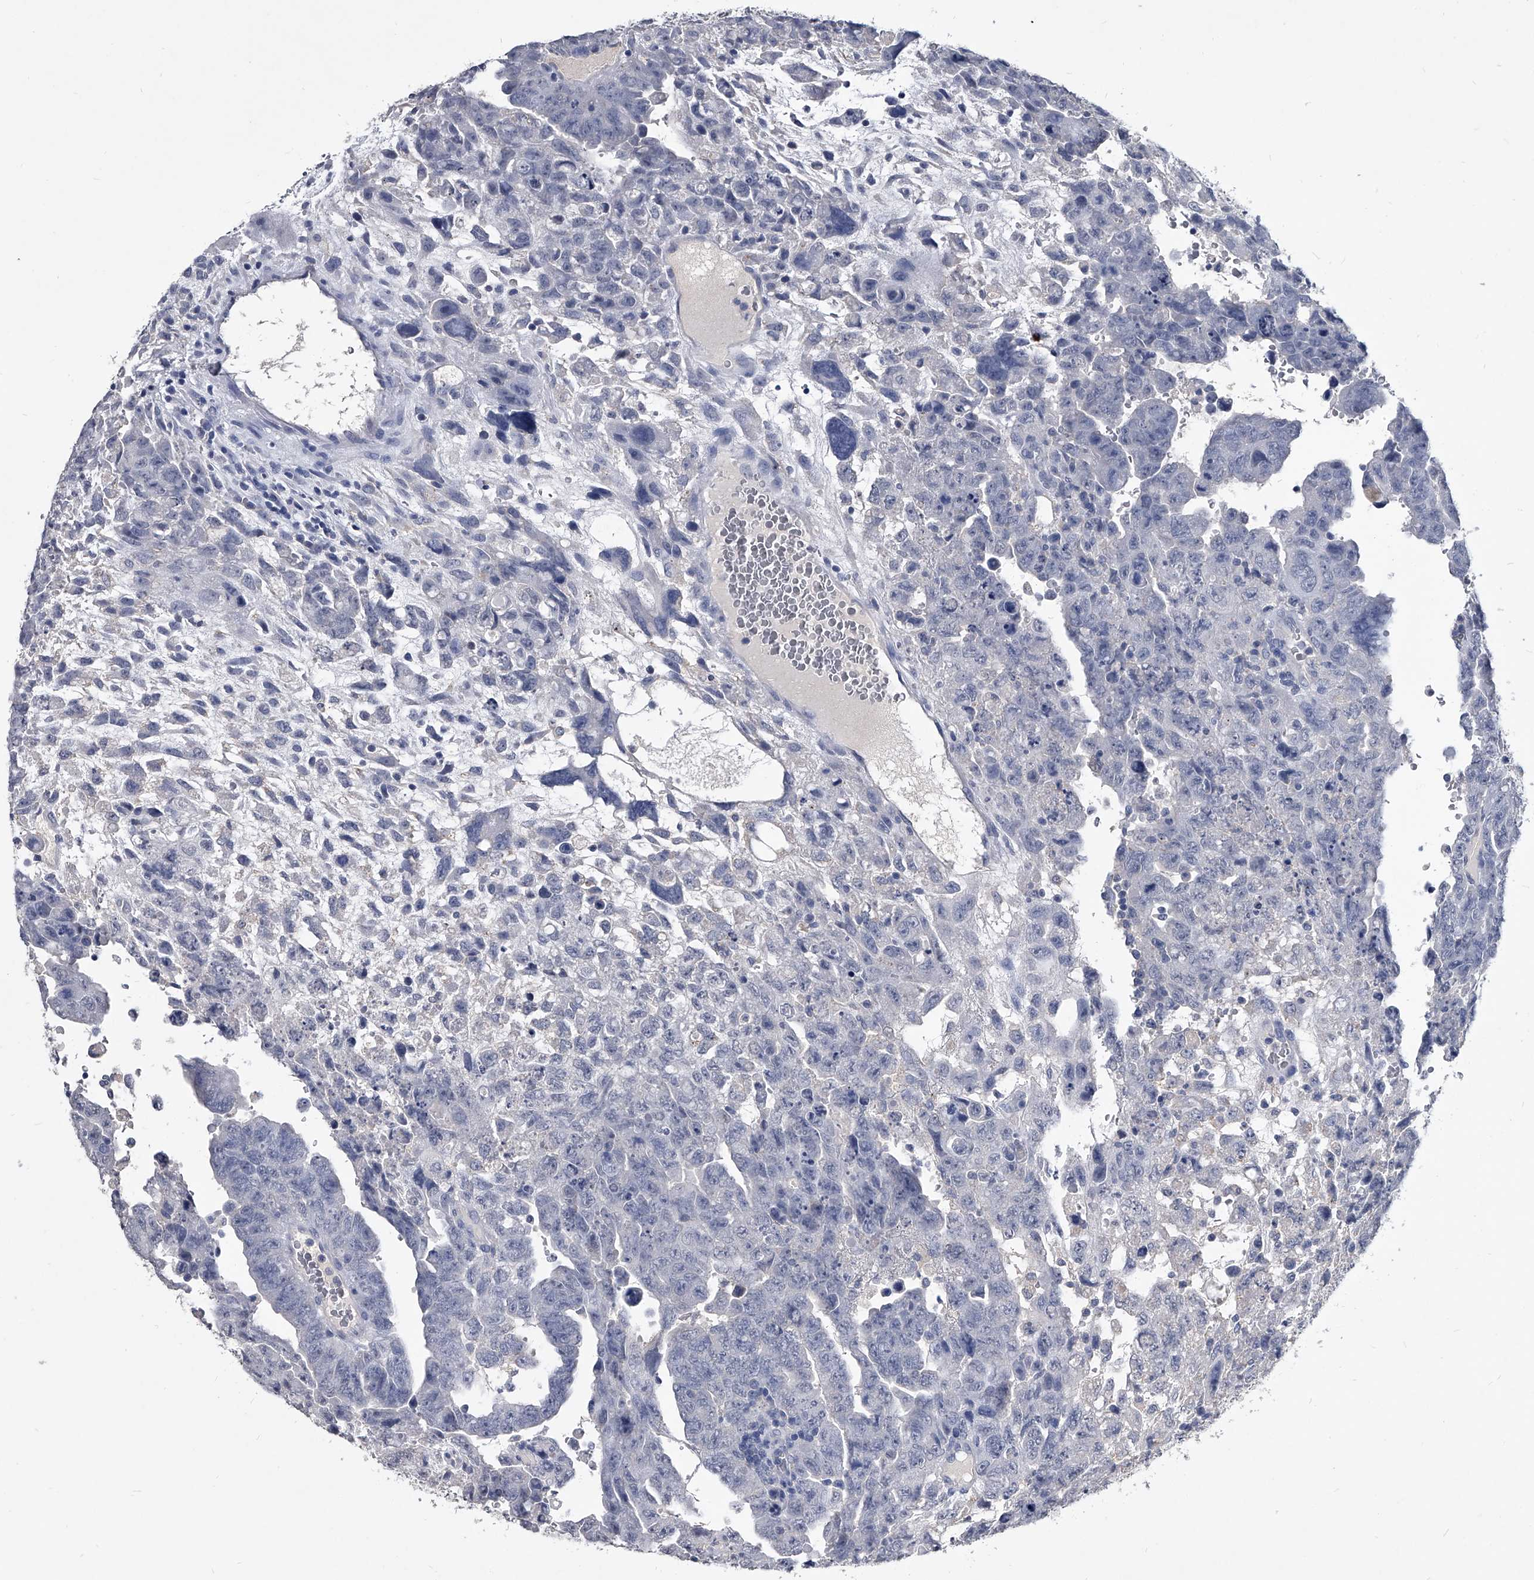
{"staining": {"intensity": "negative", "quantity": "none", "location": "none"}, "tissue": "testis cancer", "cell_type": "Tumor cells", "image_type": "cancer", "snomed": [{"axis": "morphology", "description": "Carcinoma, Embryonal, NOS"}, {"axis": "topography", "description": "Testis"}], "caption": "High magnification brightfield microscopy of testis cancer stained with DAB (3,3'-diaminobenzidine) (brown) and counterstained with hematoxylin (blue): tumor cells show no significant staining. (DAB immunohistochemistry (IHC), high magnification).", "gene": "BCAS1", "patient": {"sex": "male", "age": 28}}